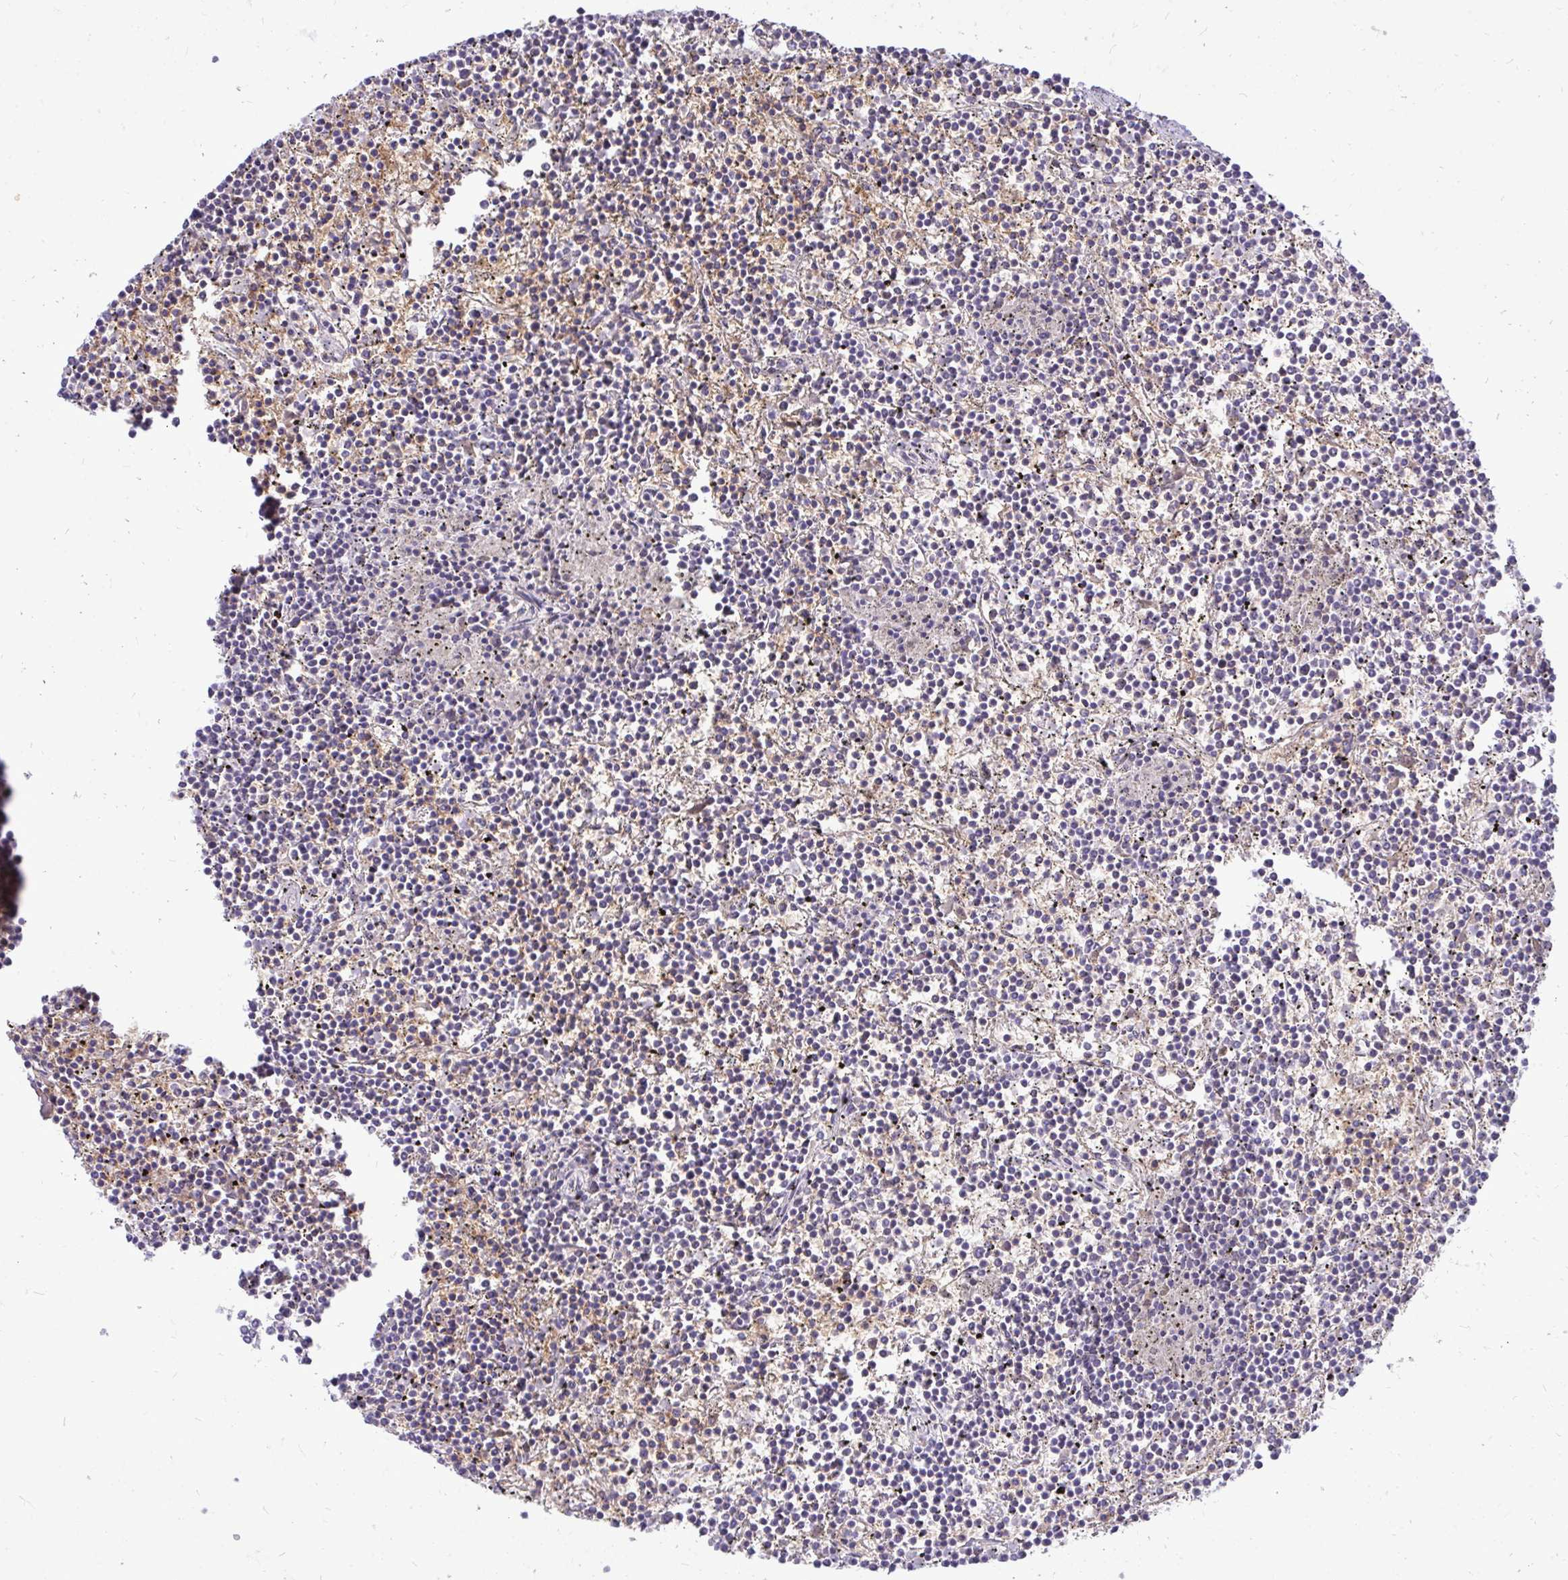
{"staining": {"intensity": "negative", "quantity": "none", "location": "none"}, "tissue": "lymphoma", "cell_type": "Tumor cells", "image_type": "cancer", "snomed": [{"axis": "morphology", "description": "Malignant lymphoma, non-Hodgkin's type, Low grade"}, {"axis": "topography", "description": "Spleen"}], "caption": "Immunohistochemical staining of human lymphoma reveals no significant expression in tumor cells. The staining was performed using DAB (3,3'-diaminobenzidine) to visualize the protein expression in brown, while the nuclei were stained in blue with hematoxylin (Magnification: 20x).", "gene": "ZSCAN25", "patient": {"sex": "female", "age": 19}}